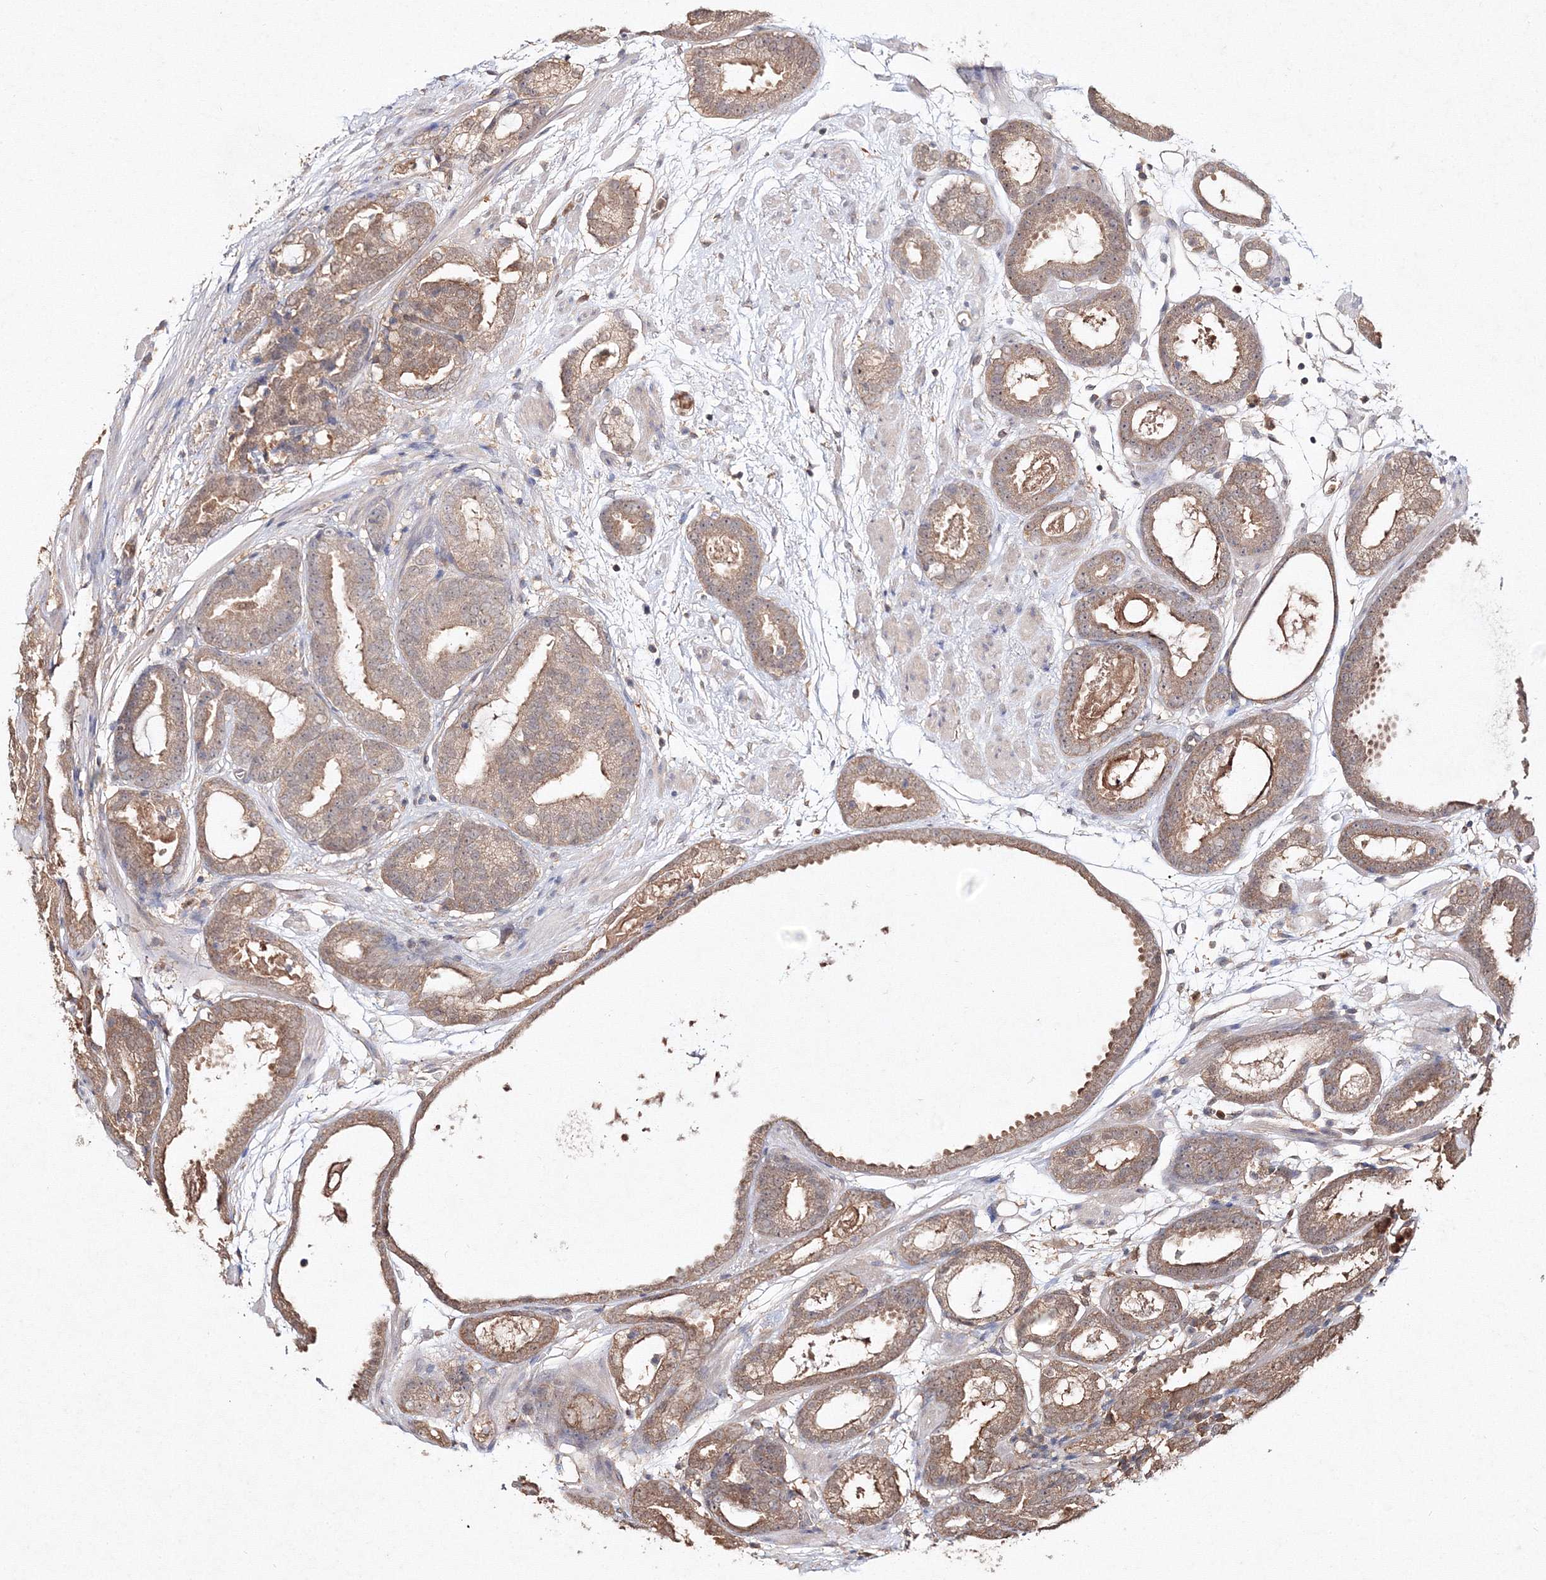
{"staining": {"intensity": "weak", "quantity": ">75%", "location": "cytoplasmic/membranous"}, "tissue": "prostate cancer", "cell_type": "Tumor cells", "image_type": "cancer", "snomed": [{"axis": "morphology", "description": "Adenocarcinoma, Low grade"}, {"axis": "topography", "description": "Prostate"}], "caption": "Weak cytoplasmic/membranous staining is appreciated in approximately >75% of tumor cells in prostate cancer (low-grade adenocarcinoma).", "gene": "S100A11", "patient": {"sex": "male", "age": 69}}